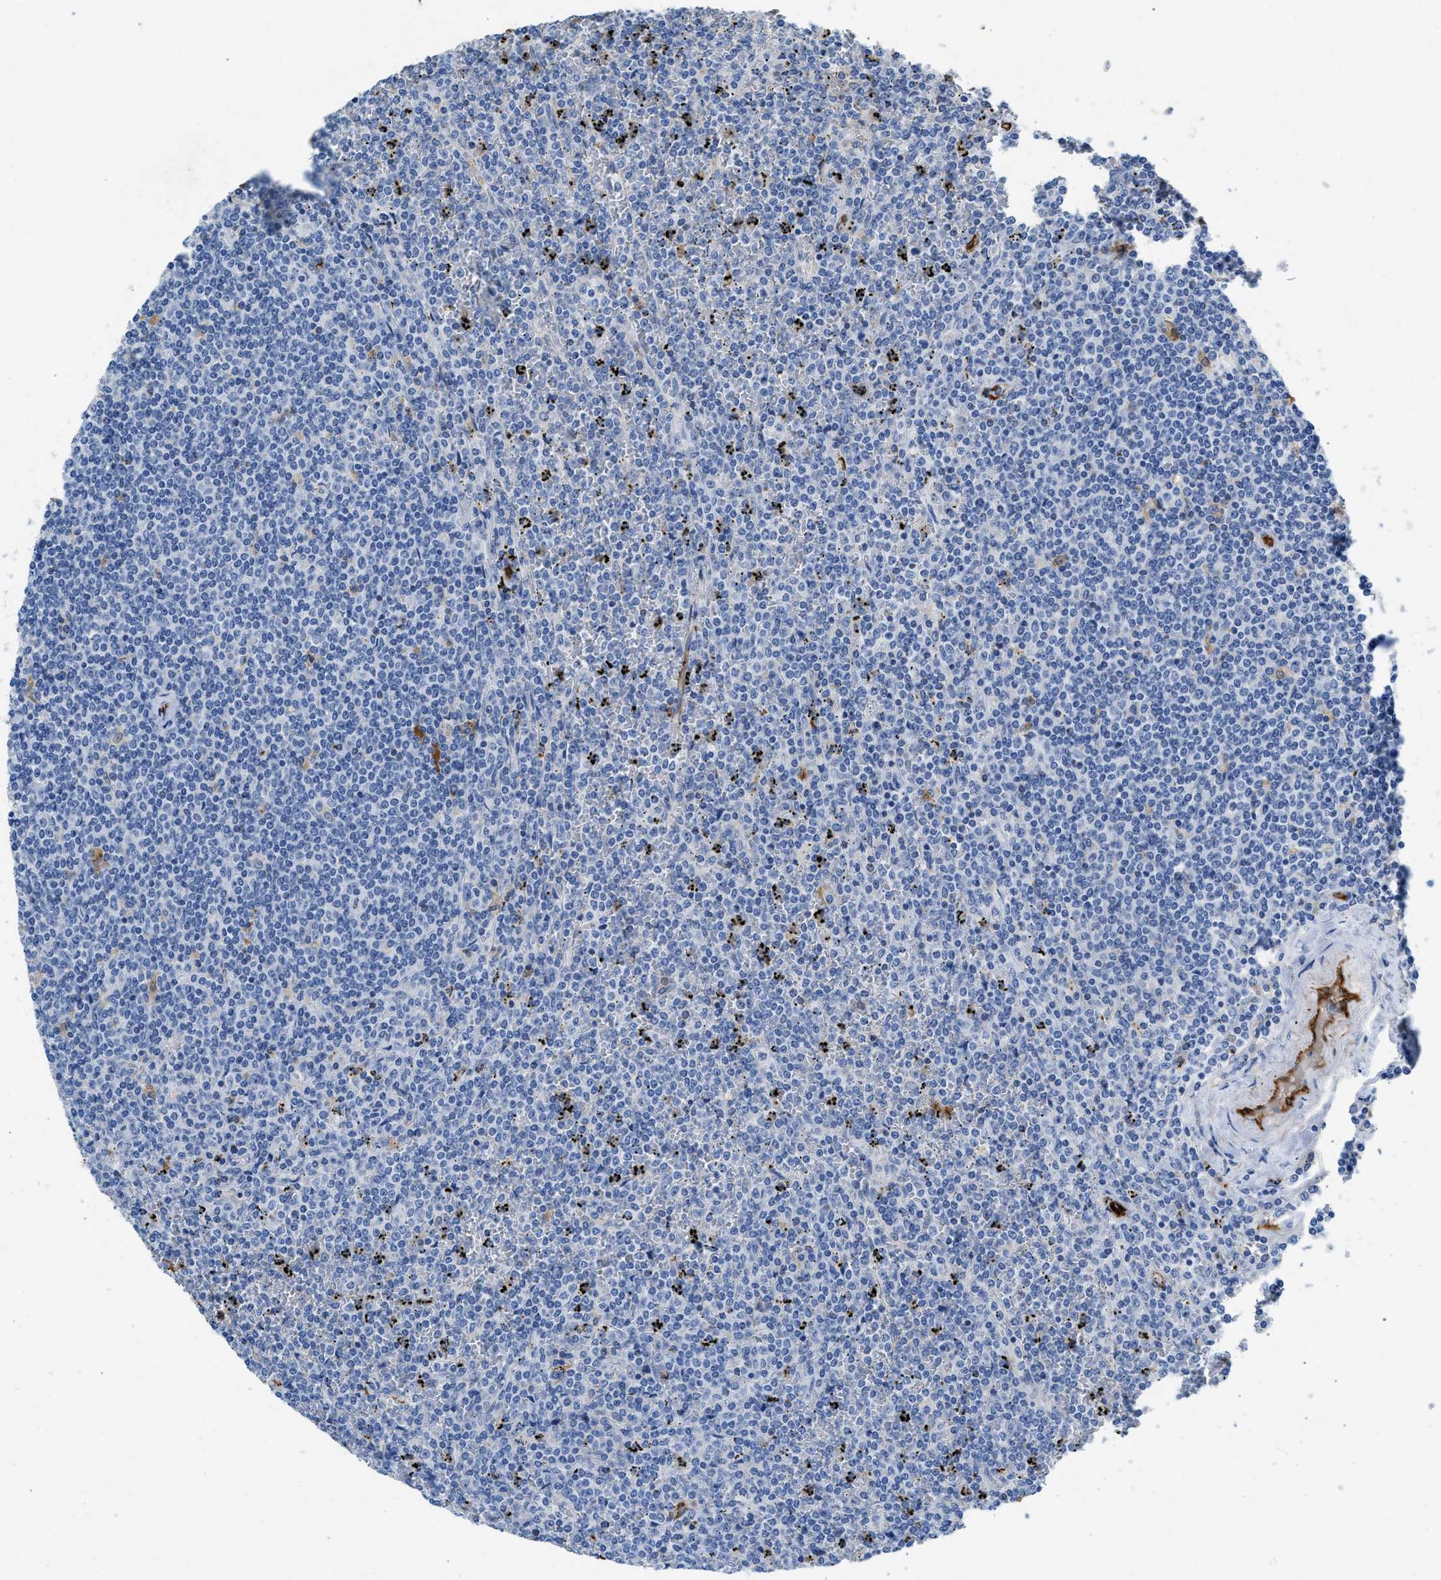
{"staining": {"intensity": "negative", "quantity": "none", "location": "none"}, "tissue": "lymphoma", "cell_type": "Tumor cells", "image_type": "cancer", "snomed": [{"axis": "morphology", "description": "Malignant lymphoma, non-Hodgkin's type, Low grade"}, {"axis": "topography", "description": "Spleen"}], "caption": "Tumor cells show no significant protein staining in lymphoma. Brightfield microscopy of immunohistochemistry (IHC) stained with DAB (brown) and hematoxylin (blue), captured at high magnification.", "gene": "SPEG", "patient": {"sex": "female", "age": 19}}